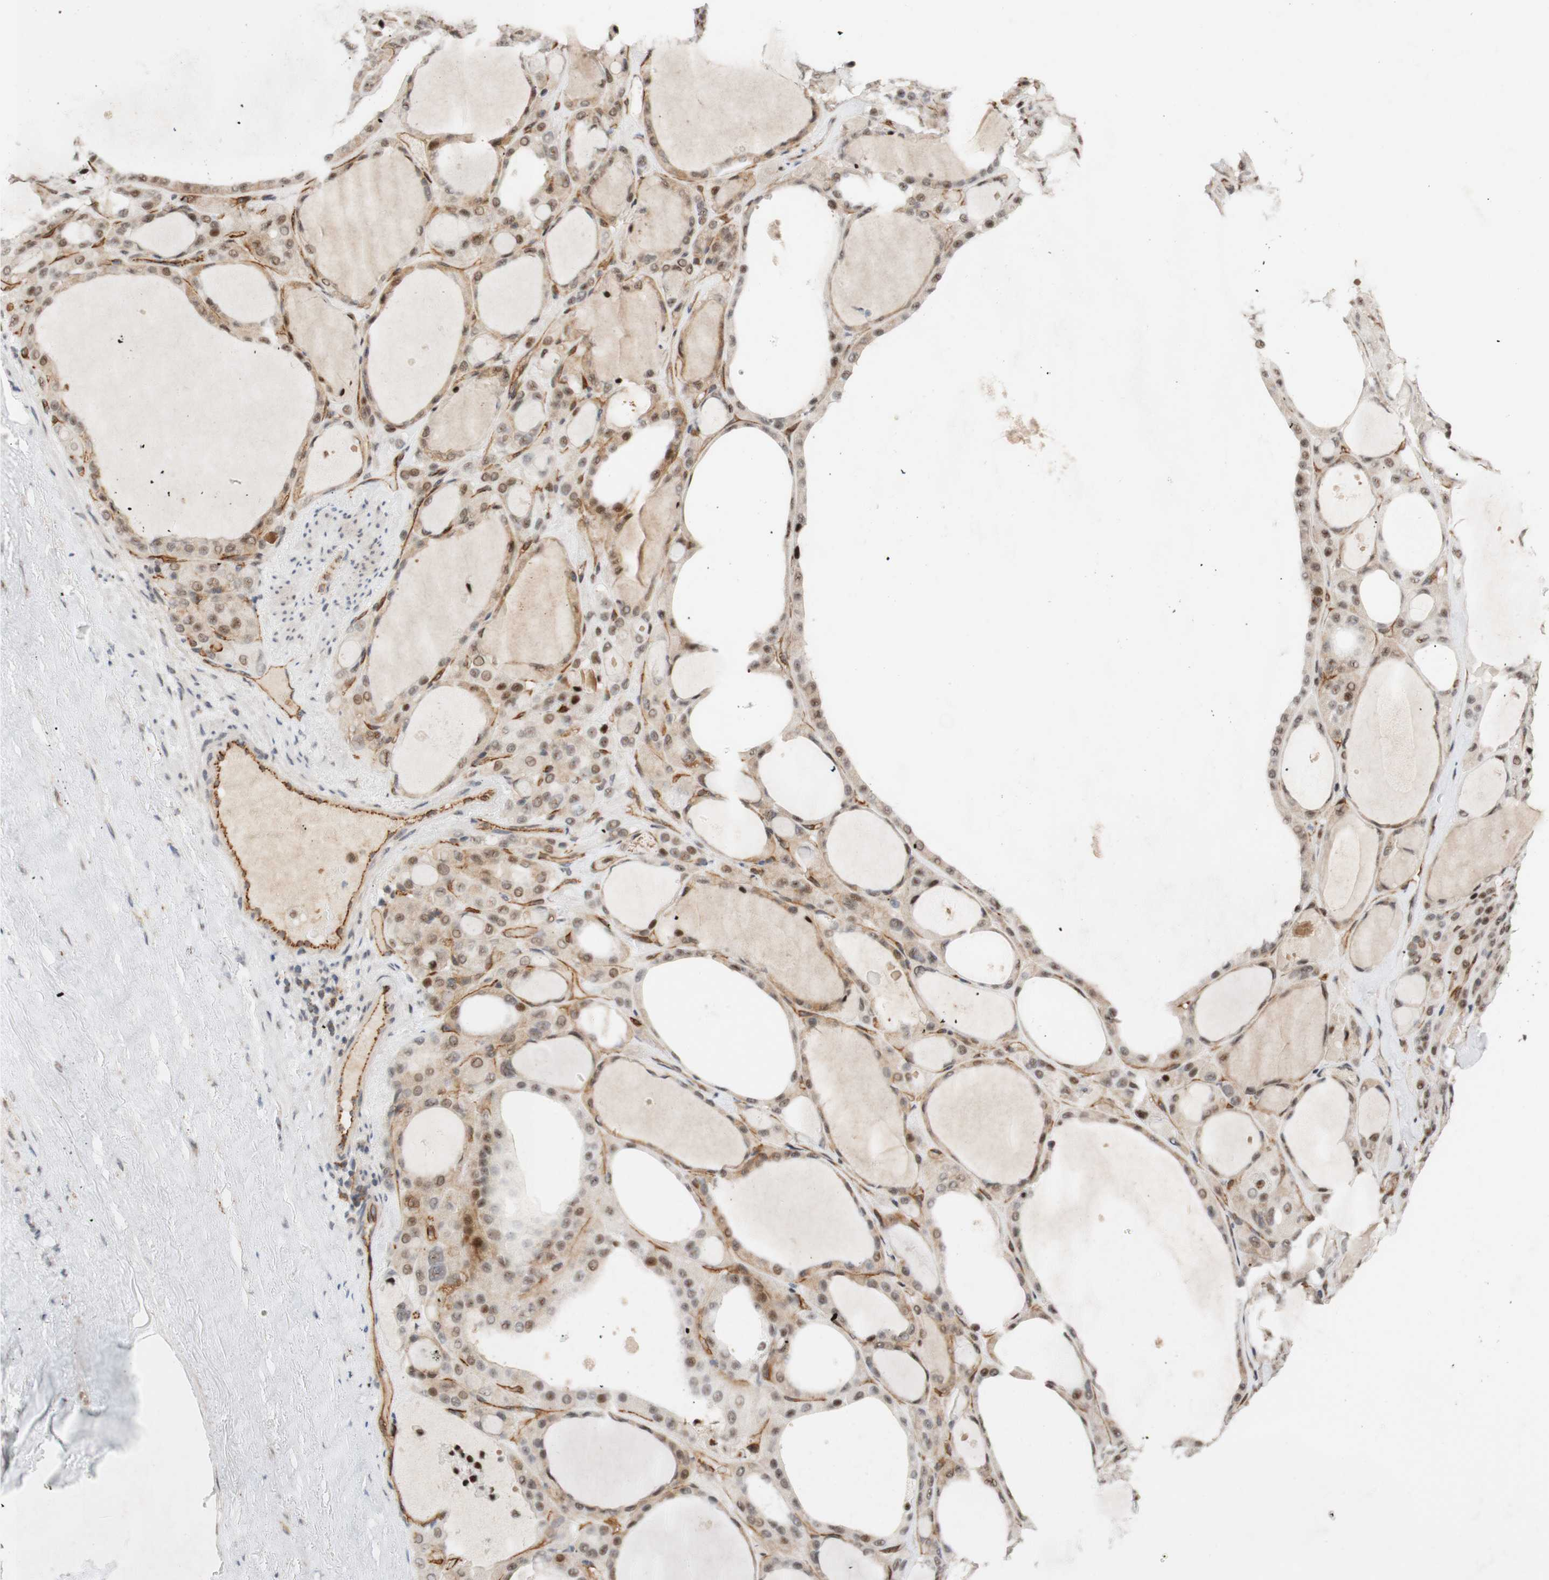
{"staining": {"intensity": "moderate", "quantity": ">75%", "location": "nuclear"}, "tissue": "thyroid gland", "cell_type": "Glandular cells", "image_type": "normal", "snomed": [{"axis": "morphology", "description": "Normal tissue, NOS"}, {"axis": "morphology", "description": "Carcinoma, NOS"}, {"axis": "topography", "description": "Thyroid gland"}], "caption": "Glandular cells display moderate nuclear positivity in about >75% of cells in unremarkable thyroid gland.", "gene": "SAP18", "patient": {"sex": "female", "age": 86}}